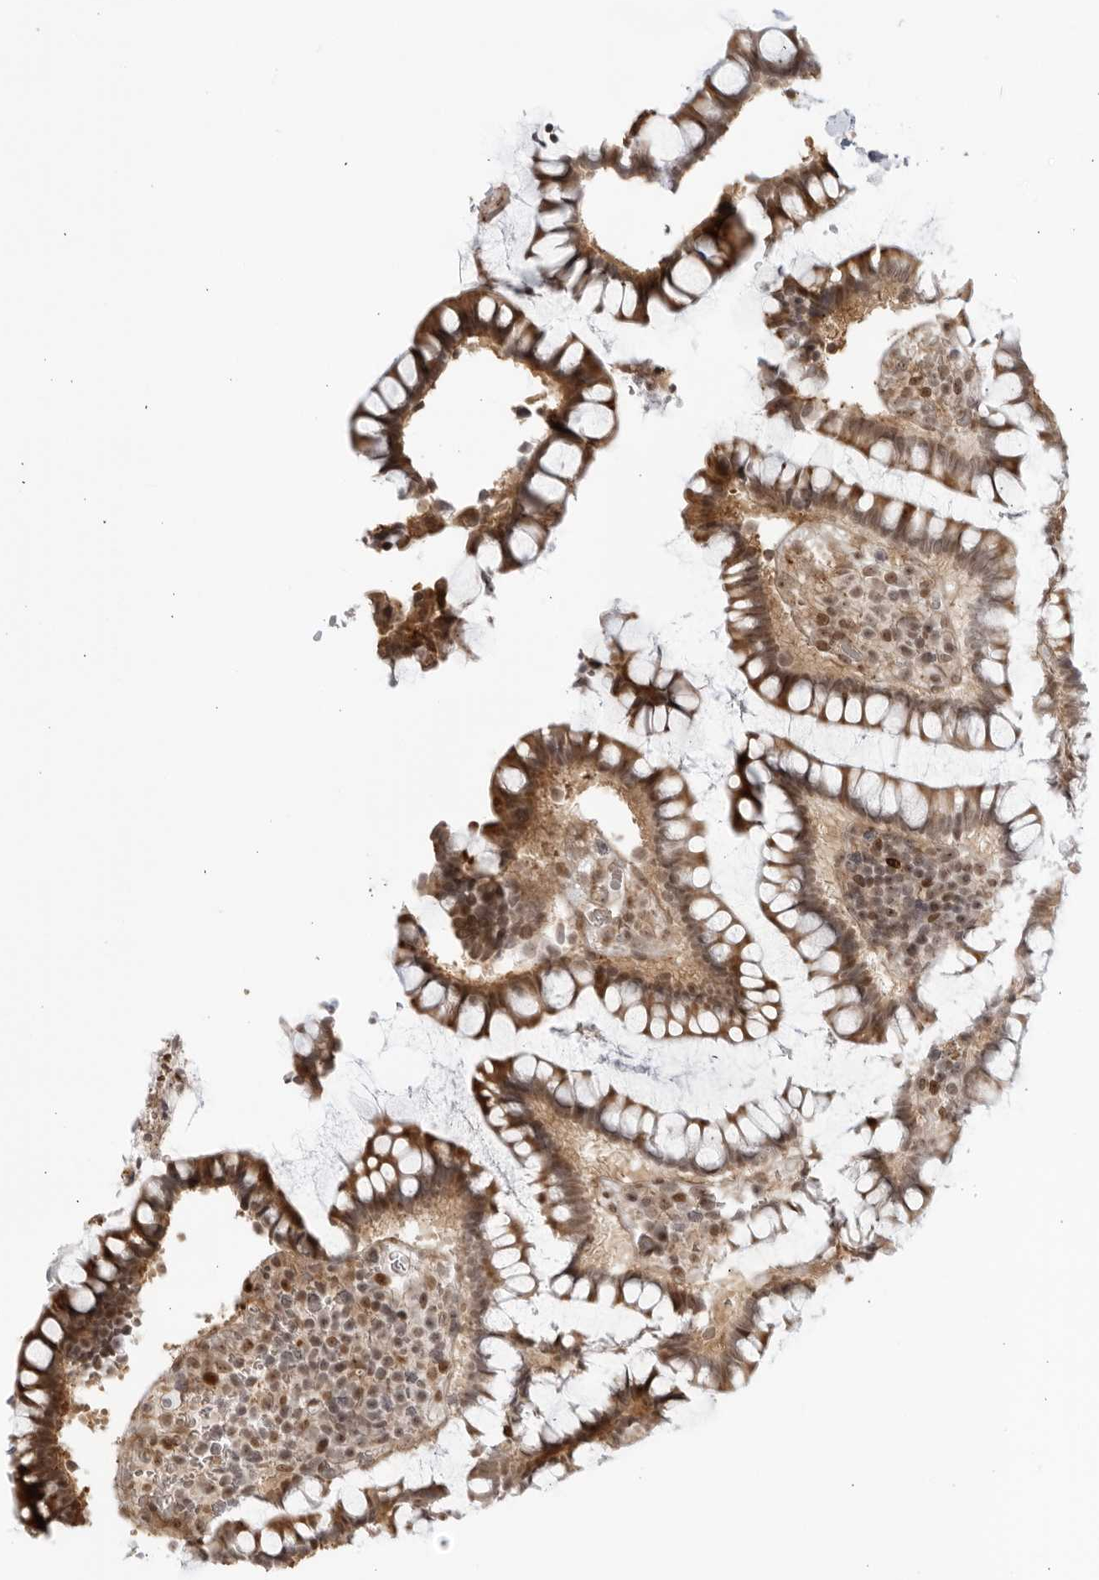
{"staining": {"intensity": "strong", "quantity": "25%-75%", "location": "cytoplasmic/membranous"}, "tissue": "colon", "cell_type": "Endothelial cells", "image_type": "normal", "snomed": [{"axis": "morphology", "description": "Normal tissue, NOS"}, {"axis": "topography", "description": "Colon"}], "caption": "The immunohistochemical stain labels strong cytoplasmic/membranous positivity in endothelial cells of benign colon.", "gene": "TCF21", "patient": {"sex": "female", "age": 79}}